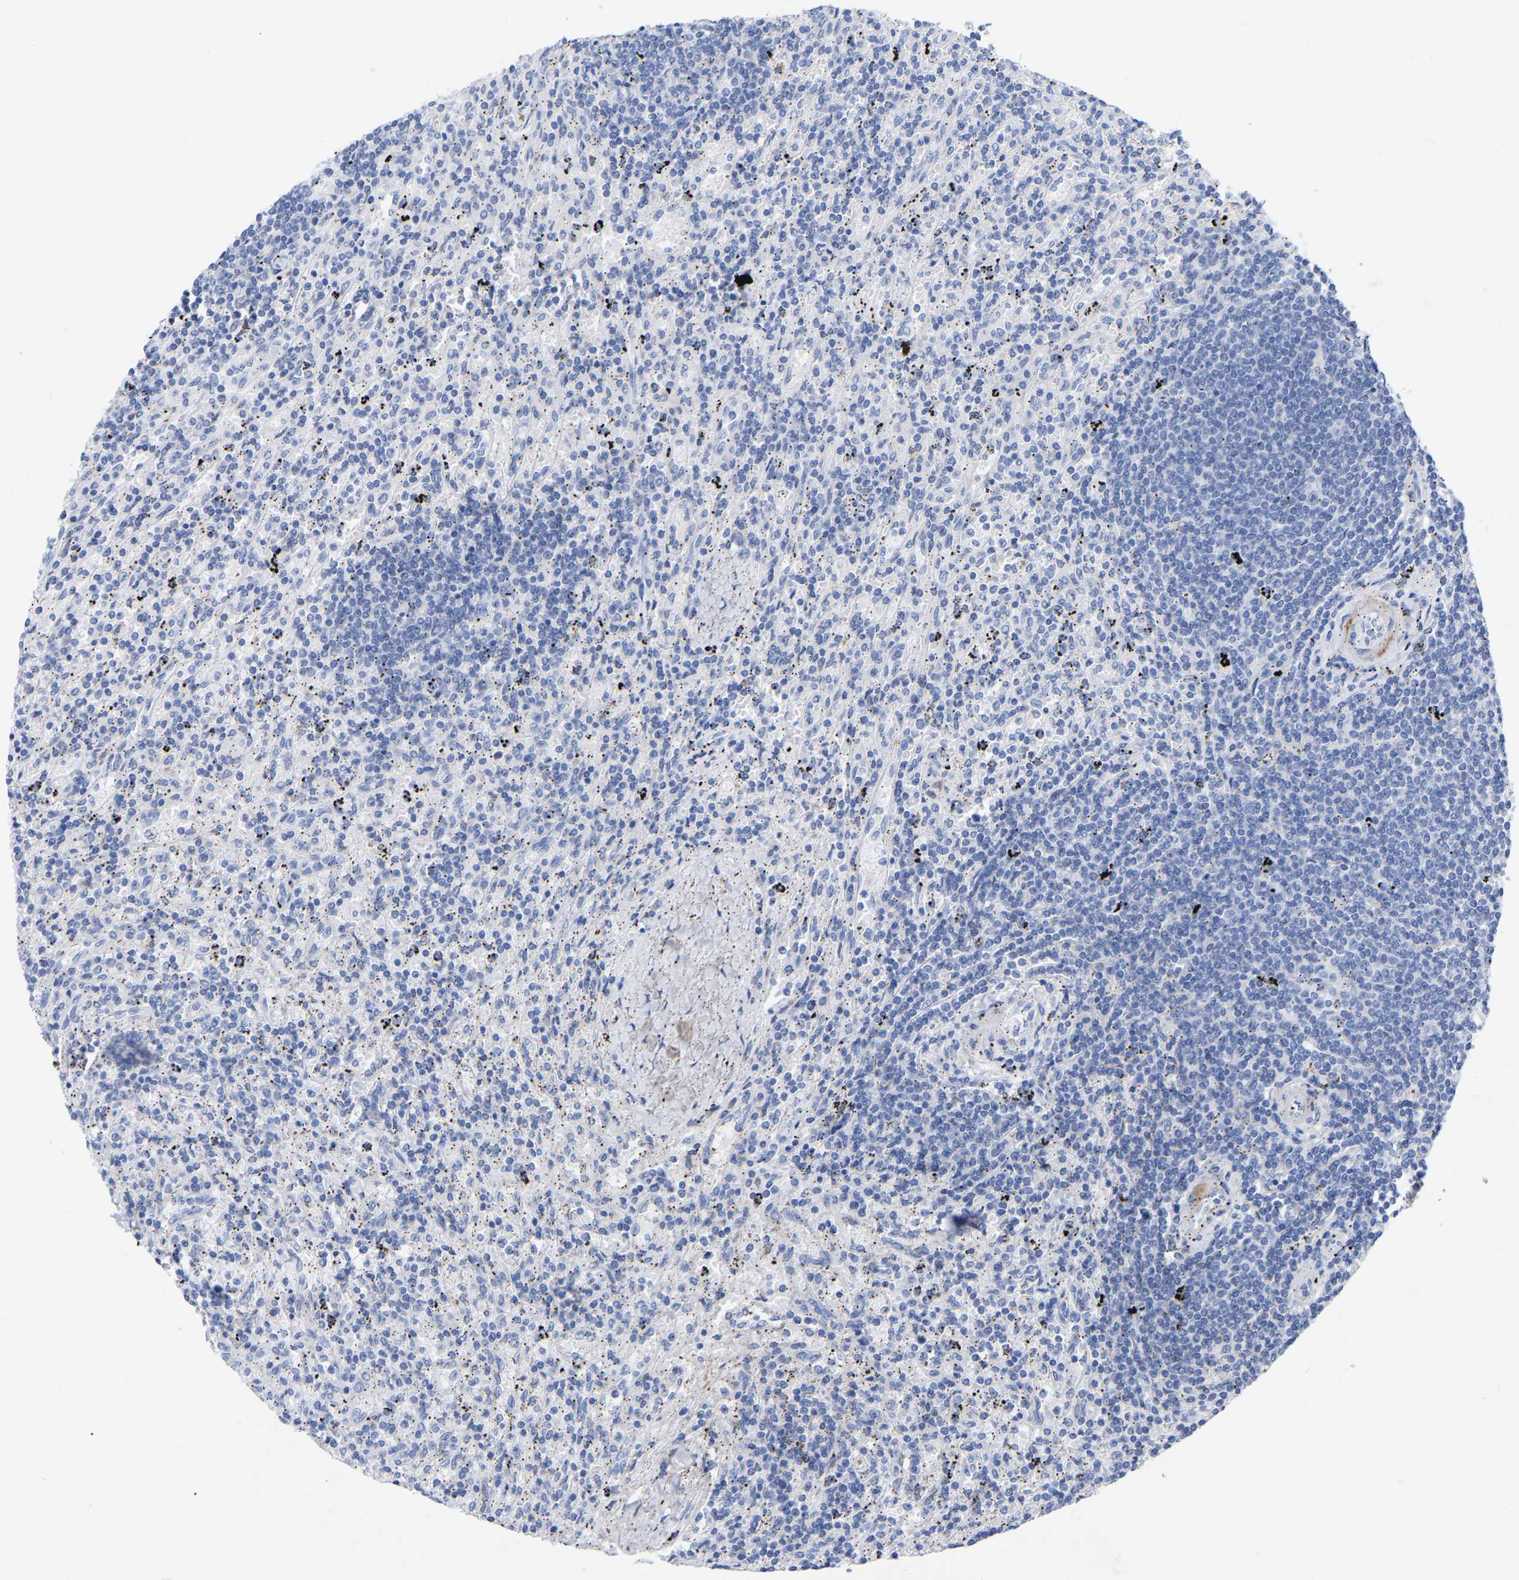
{"staining": {"intensity": "negative", "quantity": "none", "location": "none"}, "tissue": "lymphoma", "cell_type": "Tumor cells", "image_type": "cancer", "snomed": [{"axis": "morphology", "description": "Malignant lymphoma, non-Hodgkin's type, Low grade"}, {"axis": "topography", "description": "Spleen"}], "caption": "Low-grade malignant lymphoma, non-Hodgkin's type was stained to show a protein in brown. There is no significant expression in tumor cells. Nuclei are stained in blue.", "gene": "STRIP2", "patient": {"sex": "male", "age": 76}}